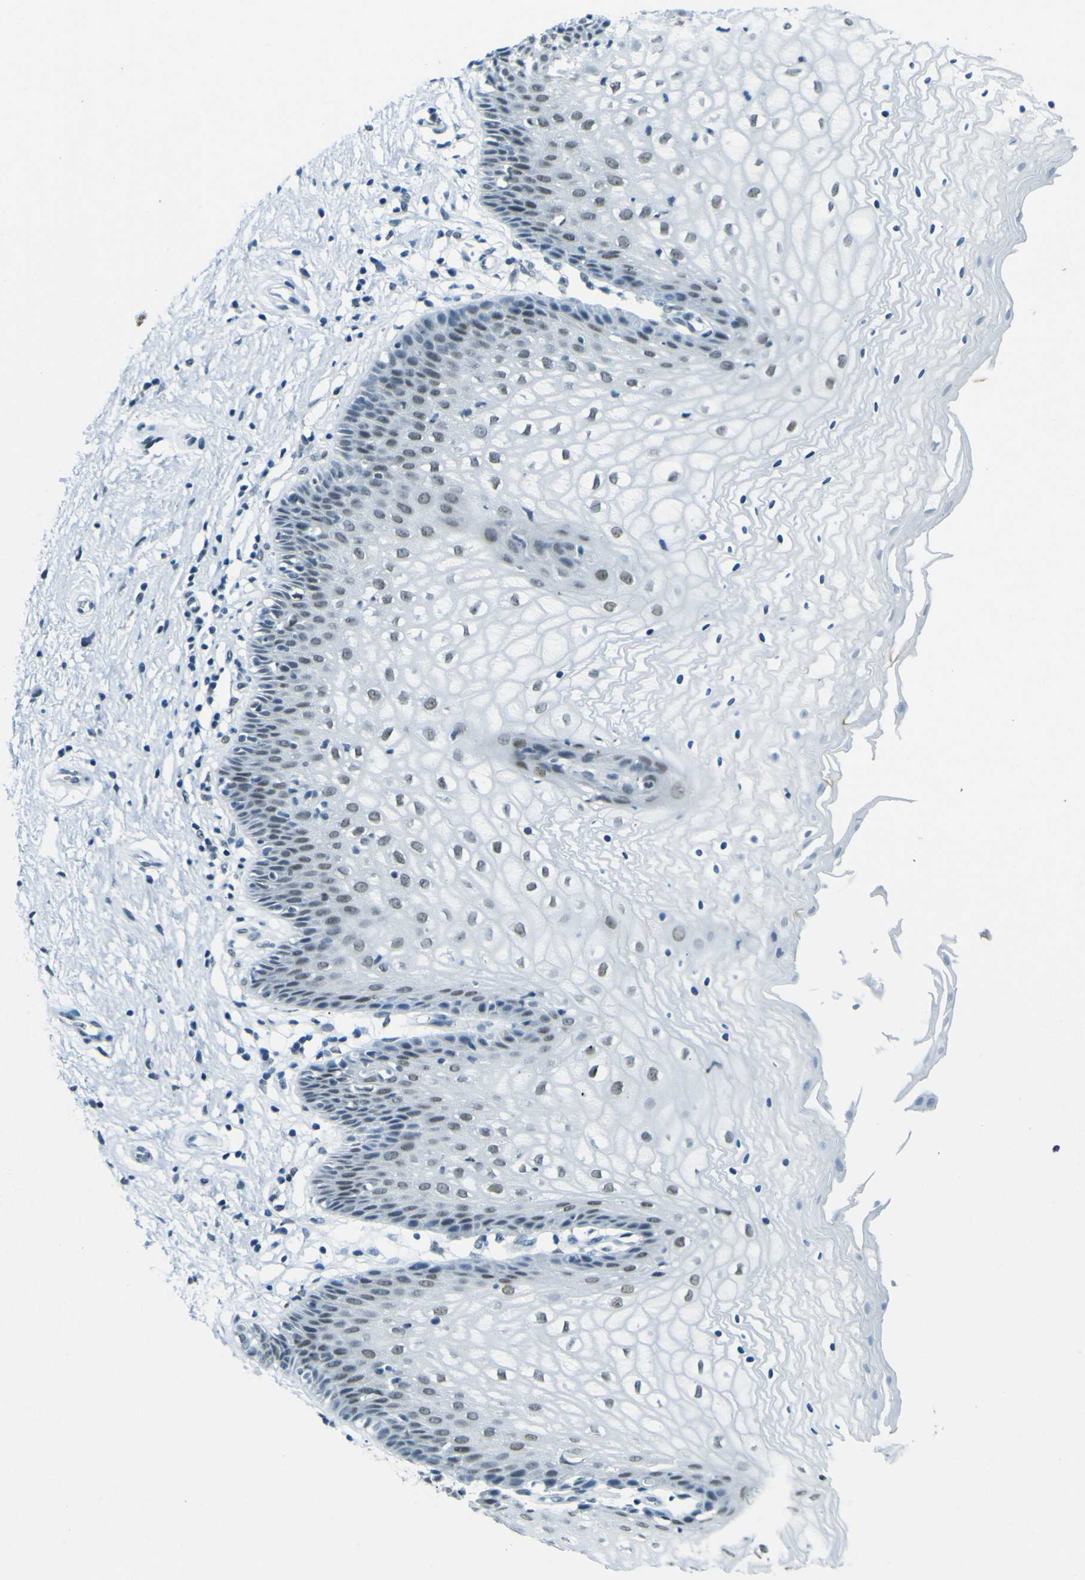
{"staining": {"intensity": "weak", "quantity": "<25%", "location": "nuclear"}, "tissue": "vagina", "cell_type": "Squamous epithelial cells", "image_type": "normal", "snomed": [{"axis": "morphology", "description": "Normal tissue, NOS"}, {"axis": "topography", "description": "Vagina"}], "caption": "Immunohistochemical staining of benign human vagina reveals no significant expression in squamous epithelial cells. (DAB (3,3'-diaminobenzidine) IHC with hematoxylin counter stain).", "gene": "CEBPG", "patient": {"sex": "female", "age": 34}}